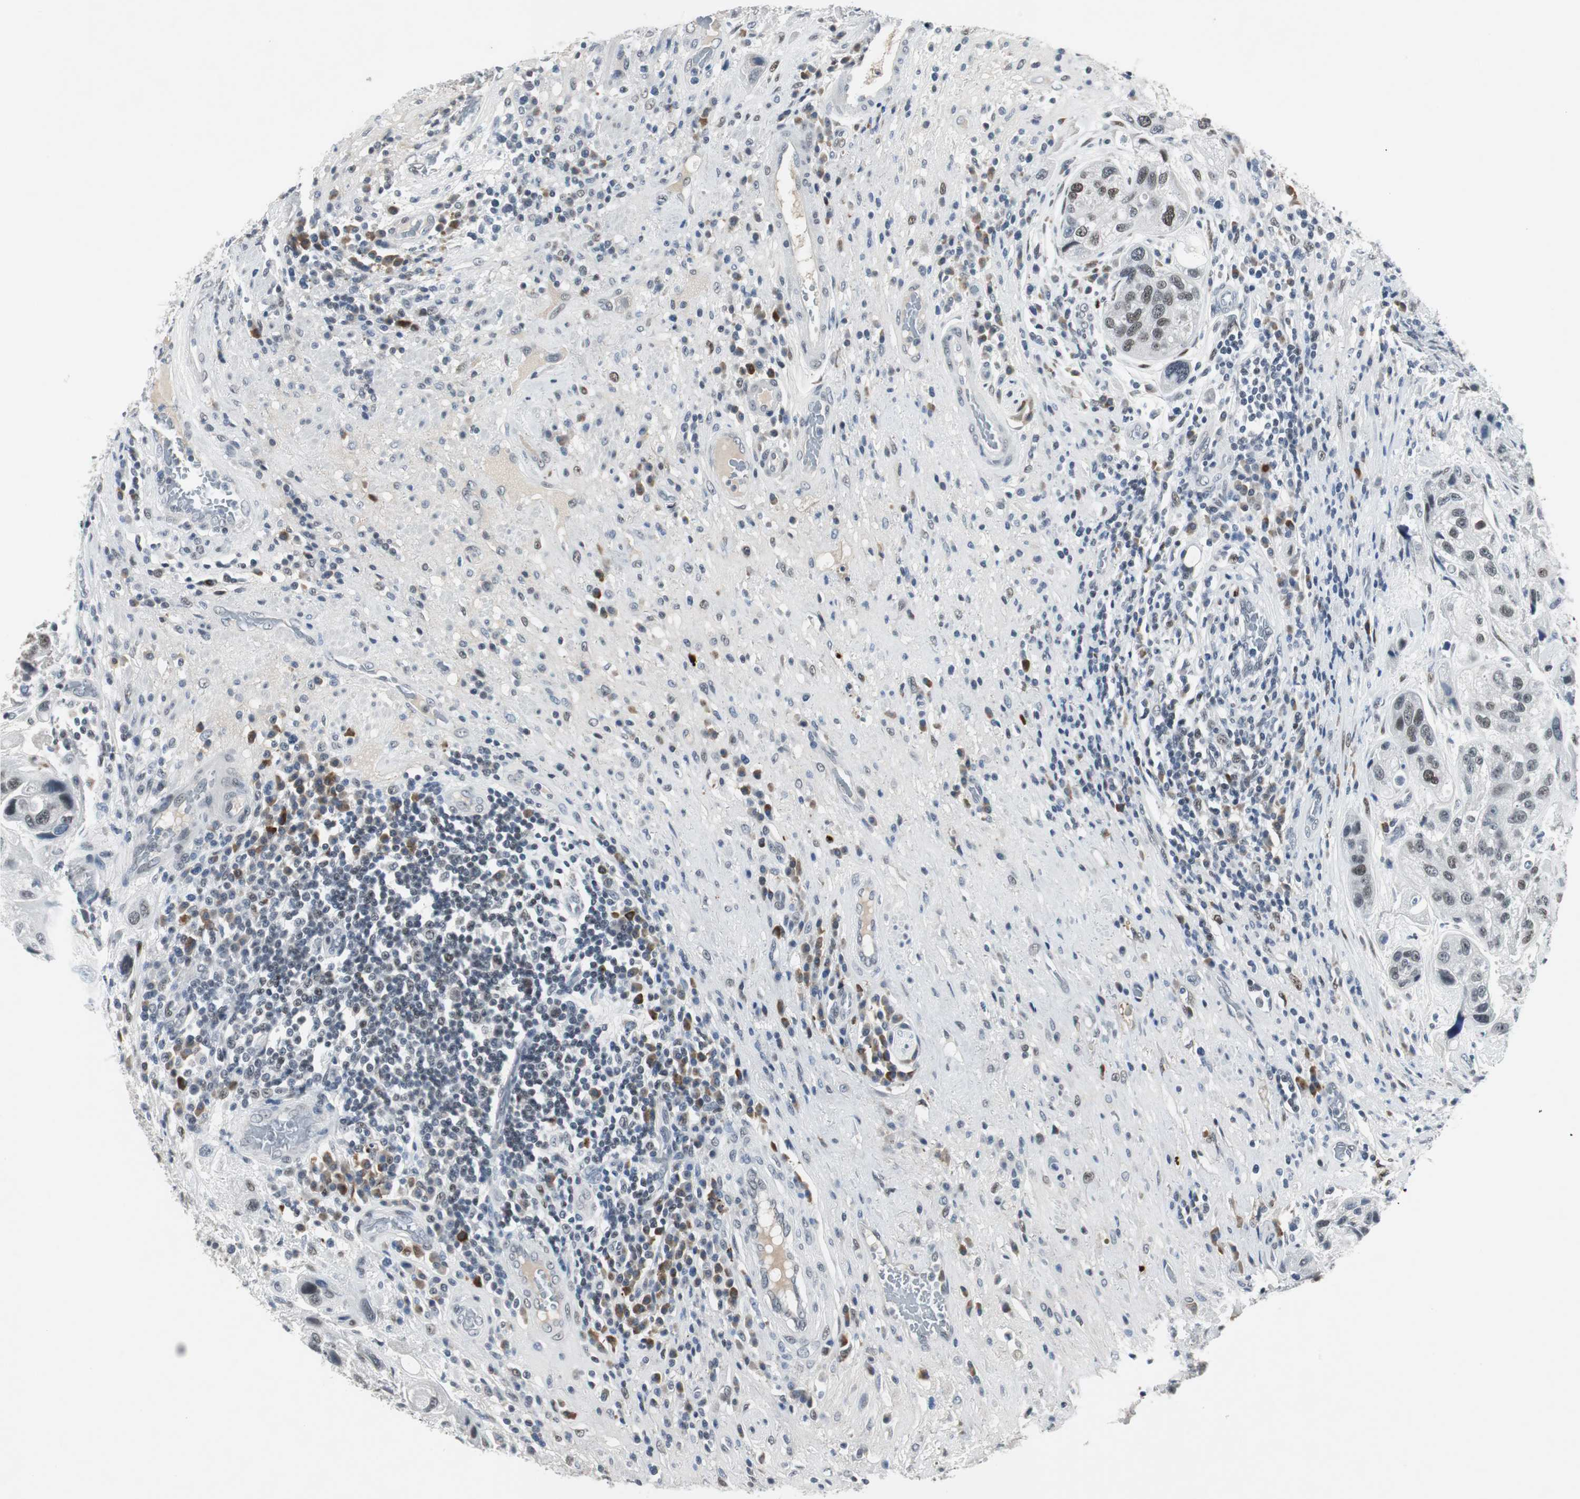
{"staining": {"intensity": "weak", "quantity": "25%-75%", "location": "nuclear"}, "tissue": "urothelial cancer", "cell_type": "Tumor cells", "image_type": "cancer", "snomed": [{"axis": "morphology", "description": "Urothelial carcinoma, High grade"}, {"axis": "topography", "description": "Urinary bladder"}], "caption": "This histopathology image shows high-grade urothelial carcinoma stained with IHC to label a protein in brown. The nuclear of tumor cells show weak positivity for the protein. Nuclei are counter-stained blue.", "gene": "ELK1", "patient": {"sex": "female", "age": 64}}